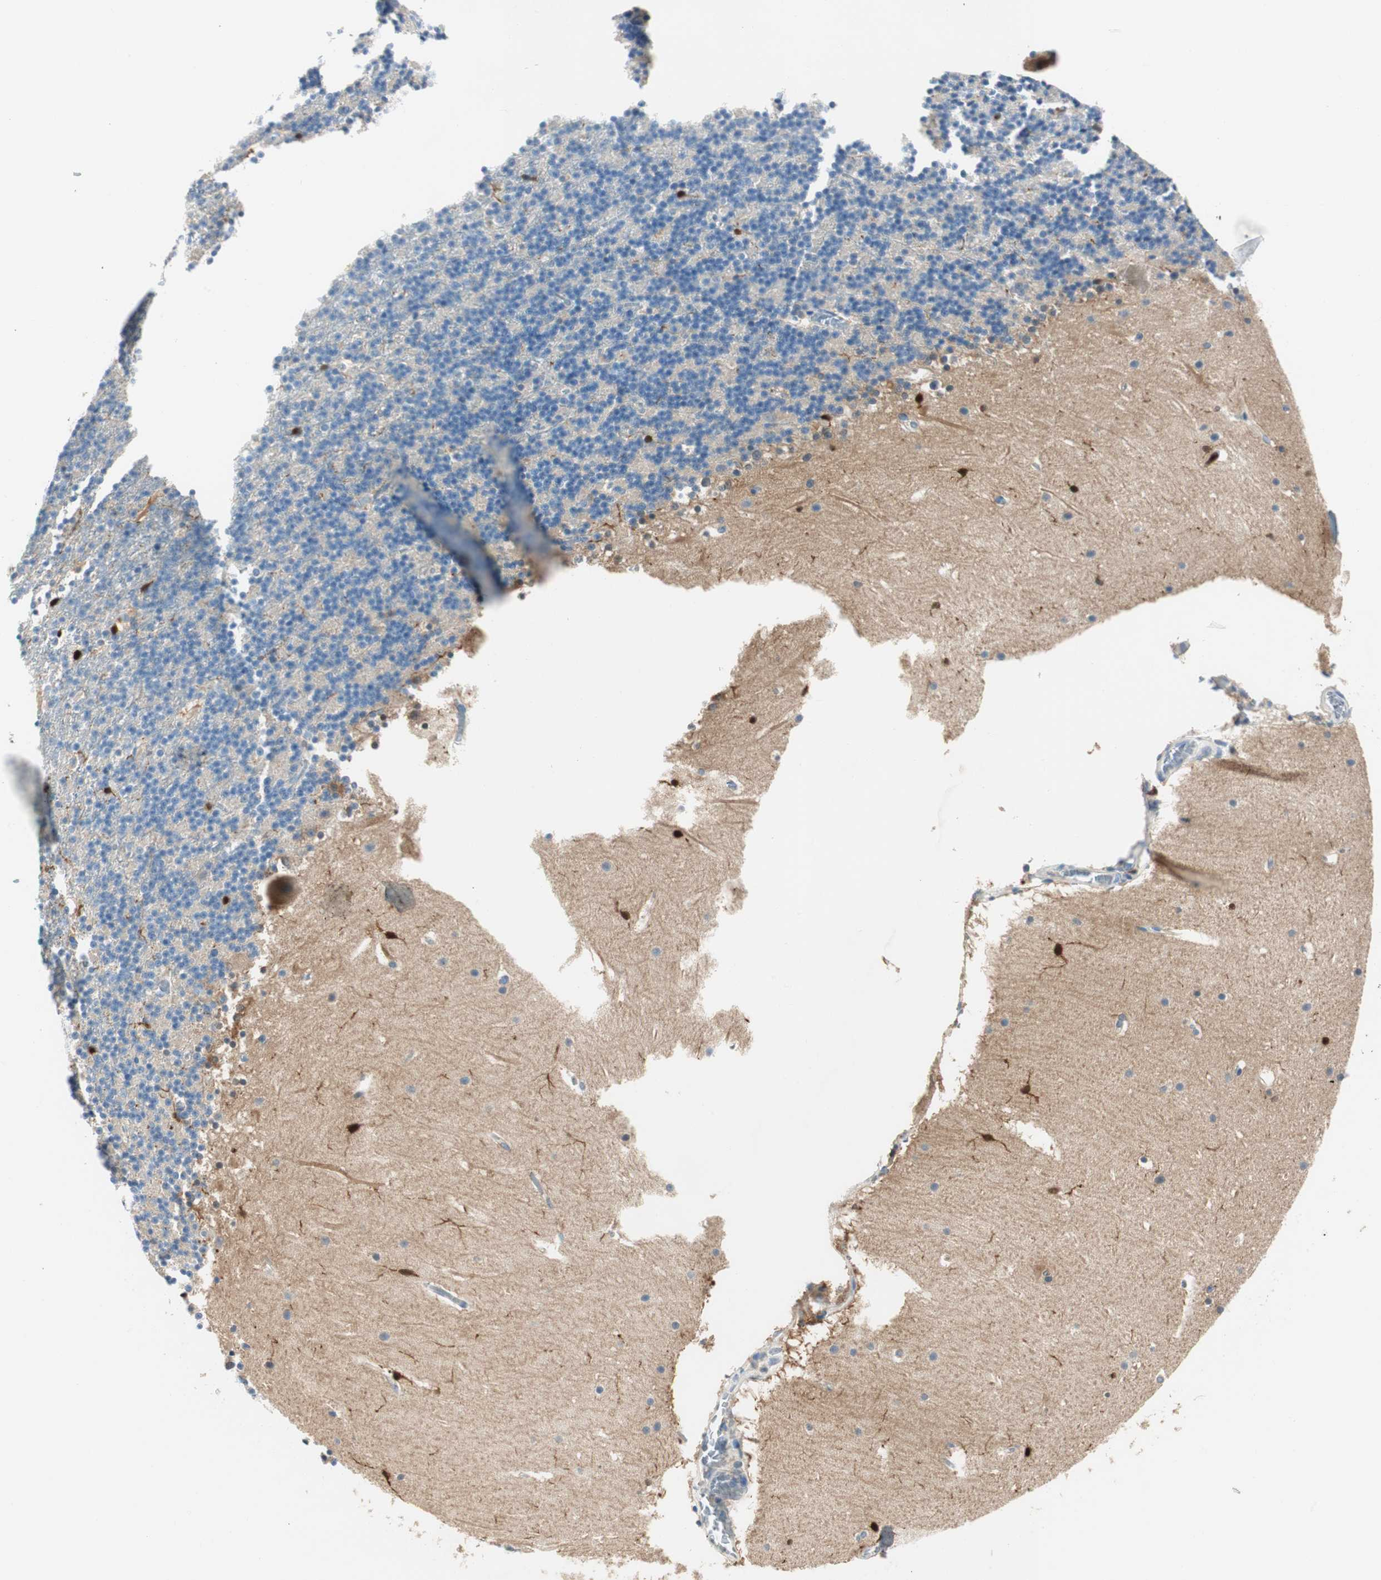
{"staining": {"intensity": "strong", "quantity": "<25%", "location": "cytoplasmic/membranous,nuclear"}, "tissue": "cerebellum", "cell_type": "Cells in granular layer", "image_type": "normal", "snomed": [{"axis": "morphology", "description": "Normal tissue, NOS"}, {"axis": "topography", "description": "Cerebellum"}], "caption": "Immunohistochemical staining of unremarkable human cerebellum exhibits <25% levels of strong cytoplasmic/membranous,nuclear protein positivity in about <25% of cells in granular layer.", "gene": "COTL1", "patient": {"sex": "male", "age": 45}}